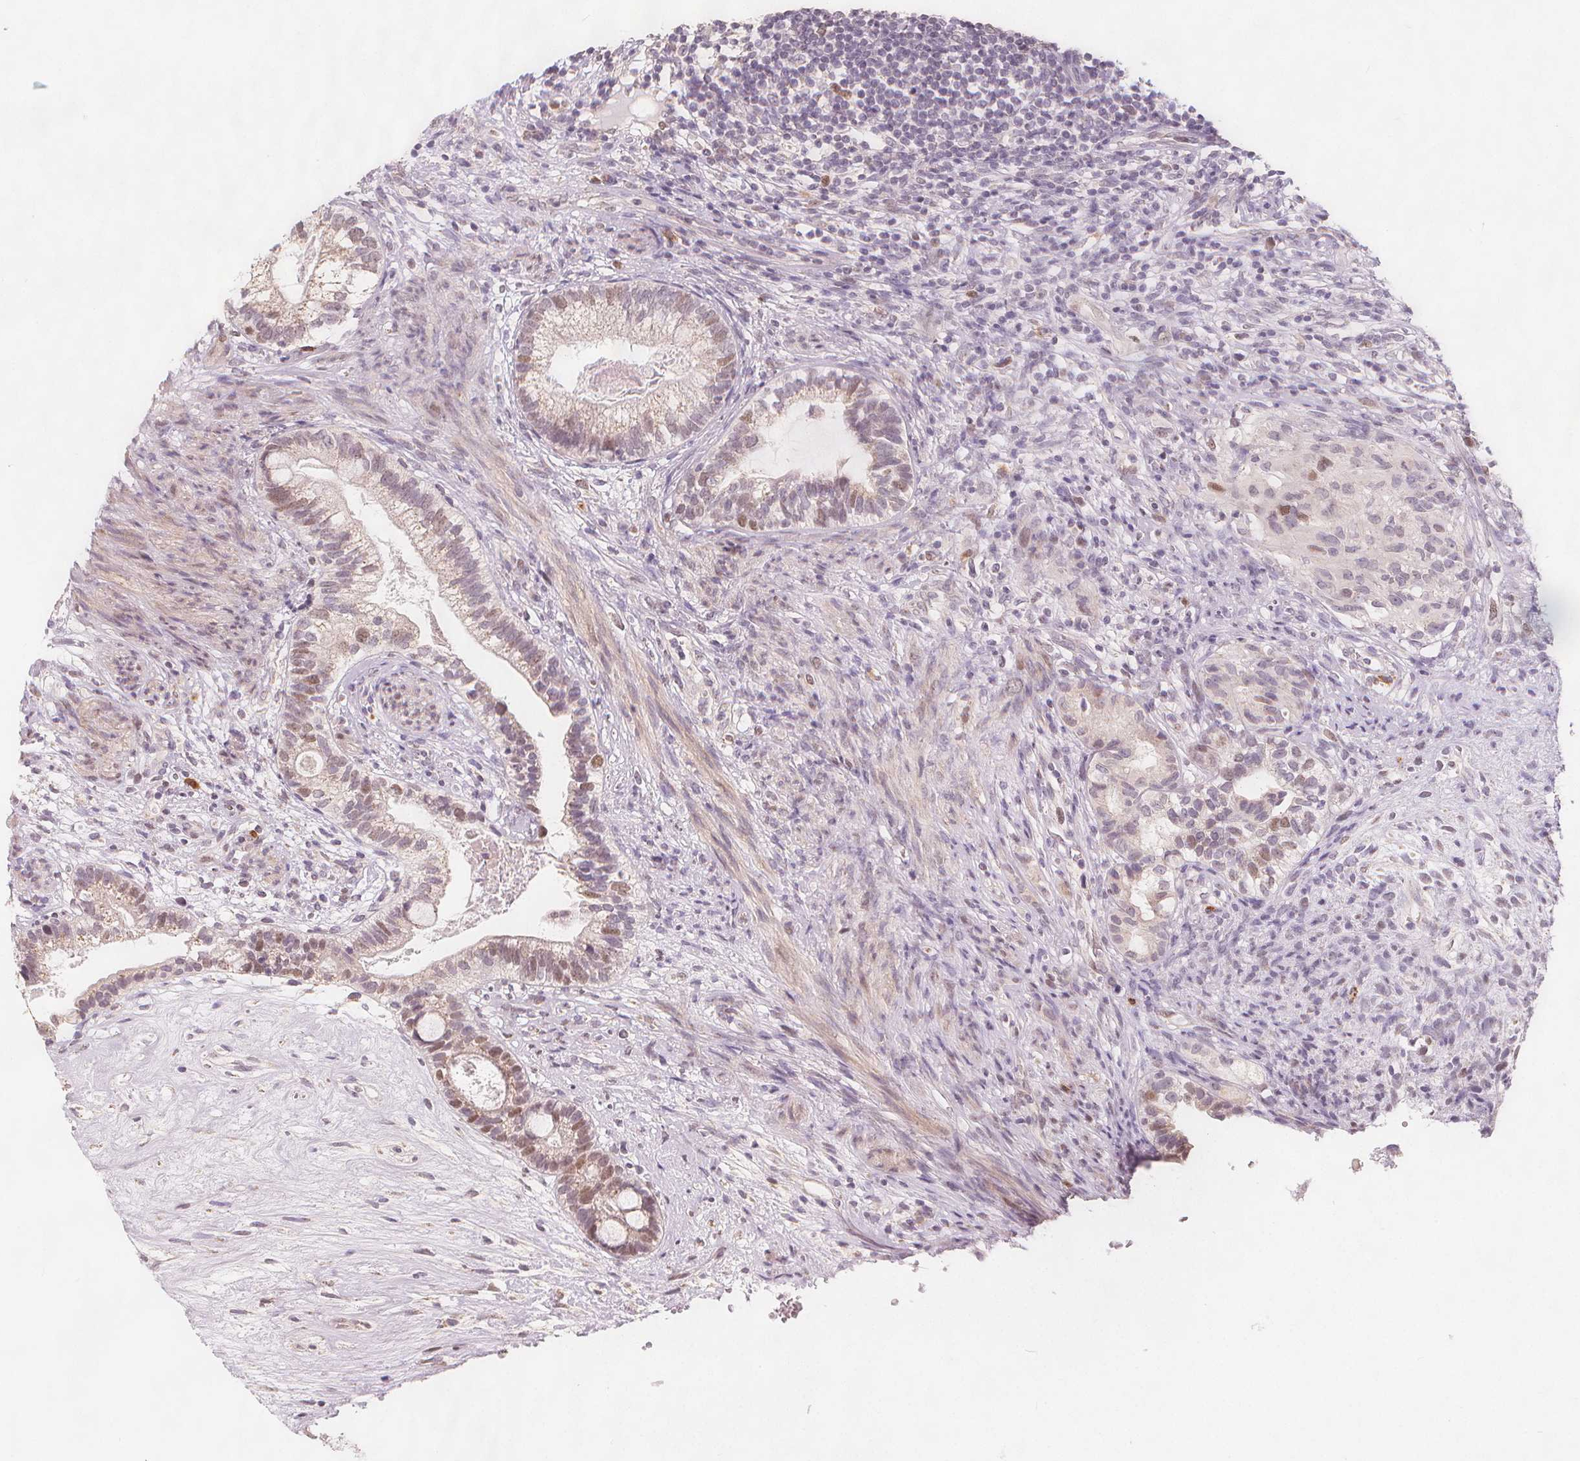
{"staining": {"intensity": "weak", "quantity": "25%-75%", "location": "nuclear"}, "tissue": "testis cancer", "cell_type": "Tumor cells", "image_type": "cancer", "snomed": [{"axis": "morphology", "description": "Seminoma, NOS"}, {"axis": "morphology", "description": "Carcinoma, Embryonal, NOS"}, {"axis": "topography", "description": "Testis"}], "caption": "Immunohistochemical staining of testis cancer (embryonal carcinoma) shows weak nuclear protein expression in approximately 25%-75% of tumor cells.", "gene": "TIPIN", "patient": {"sex": "male", "age": 41}}